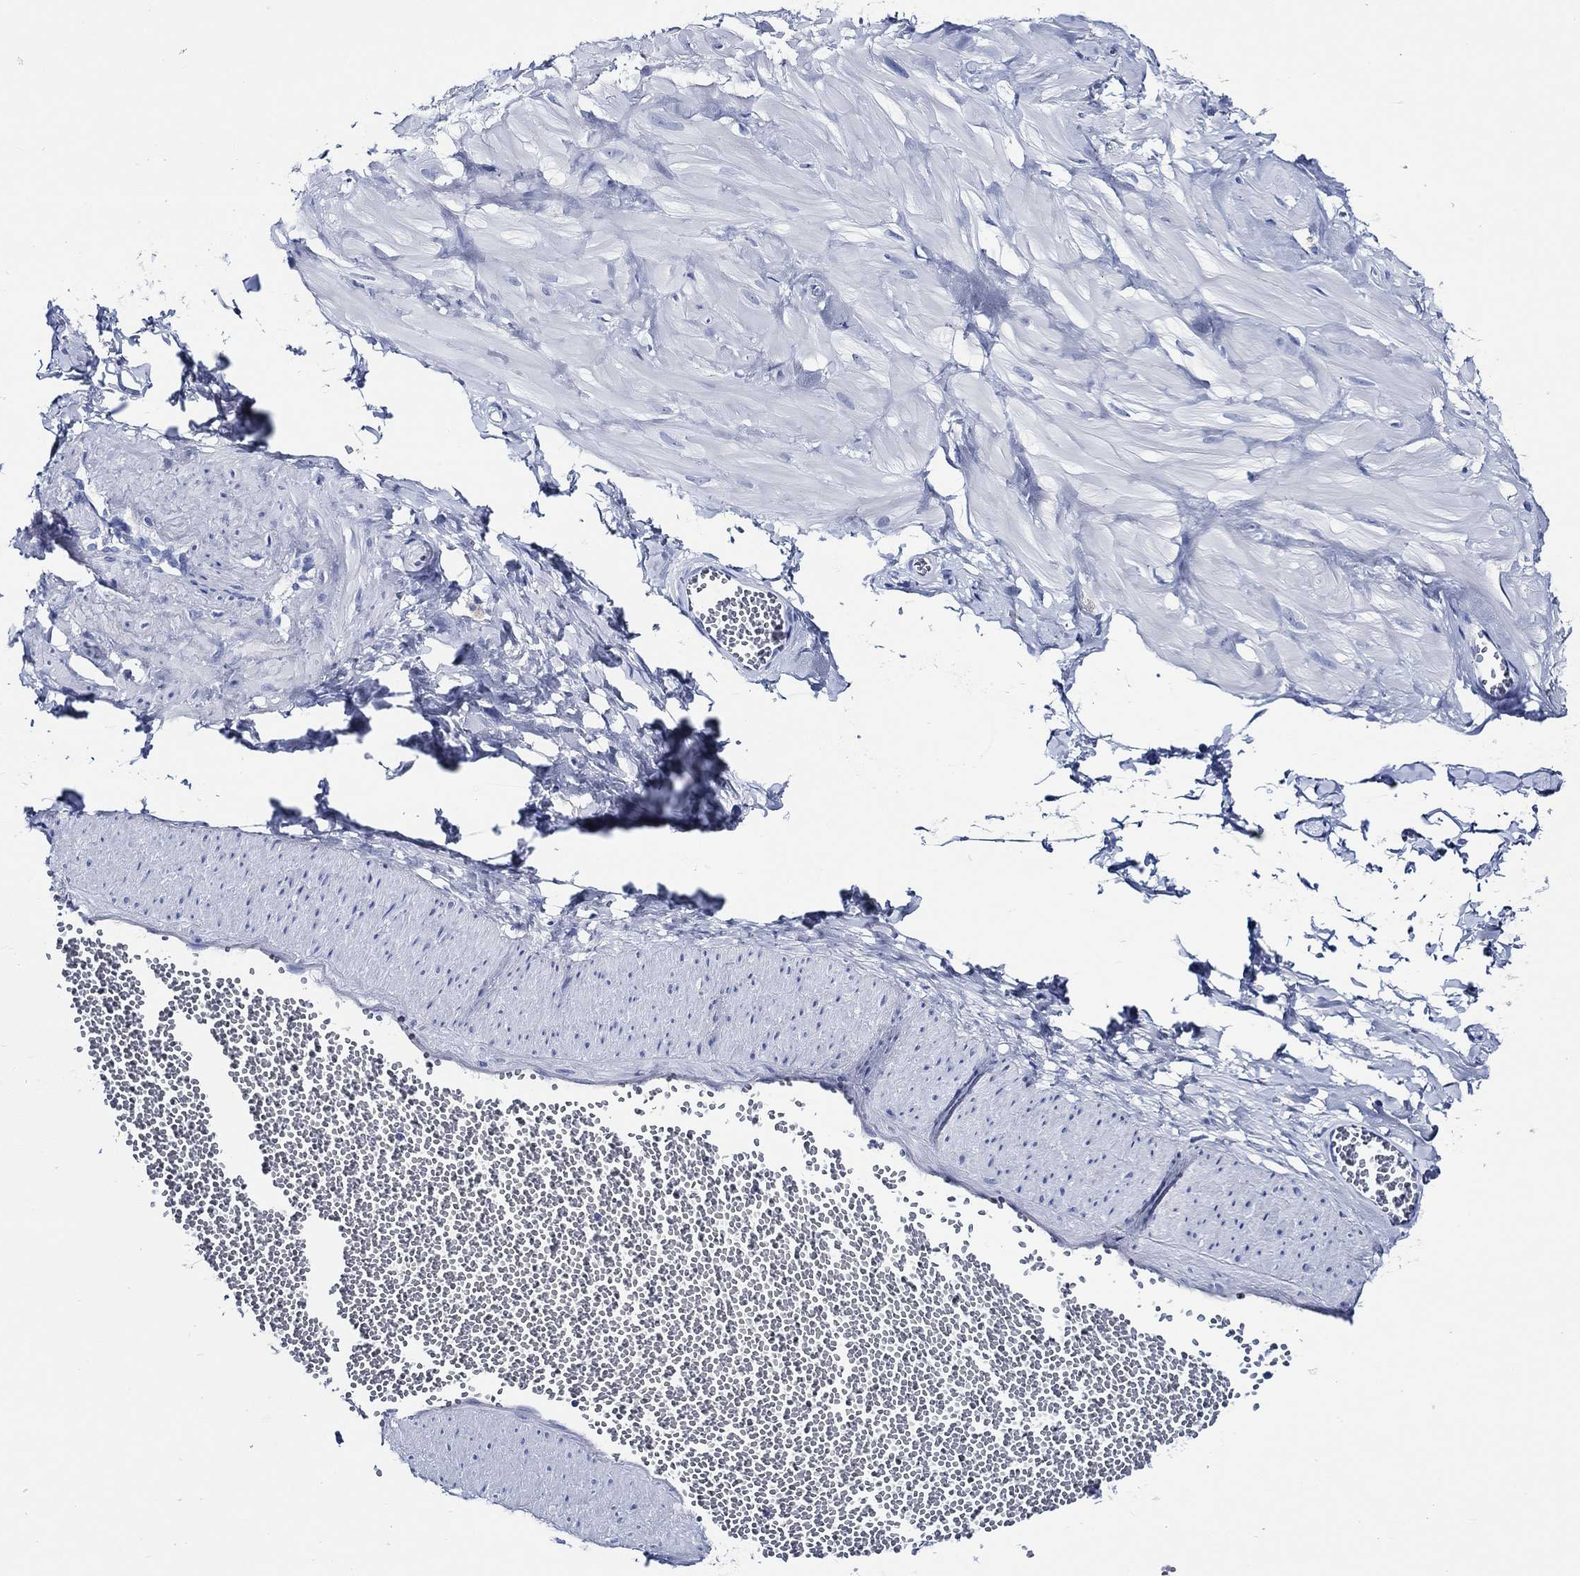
{"staining": {"intensity": "negative", "quantity": "none", "location": "none"}, "tissue": "adipose tissue", "cell_type": "Adipocytes", "image_type": "normal", "snomed": [{"axis": "morphology", "description": "Normal tissue, NOS"}, {"axis": "topography", "description": "Smooth muscle"}, {"axis": "topography", "description": "Peripheral nerve tissue"}], "caption": "The micrograph shows no significant positivity in adipocytes of adipose tissue. Brightfield microscopy of immunohistochemistry stained with DAB (3,3'-diaminobenzidine) (brown) and hematoxylin (blue), captured at high magnification.", "gene": "WDR62", "patient": {"sex": "male", "age": 22}}